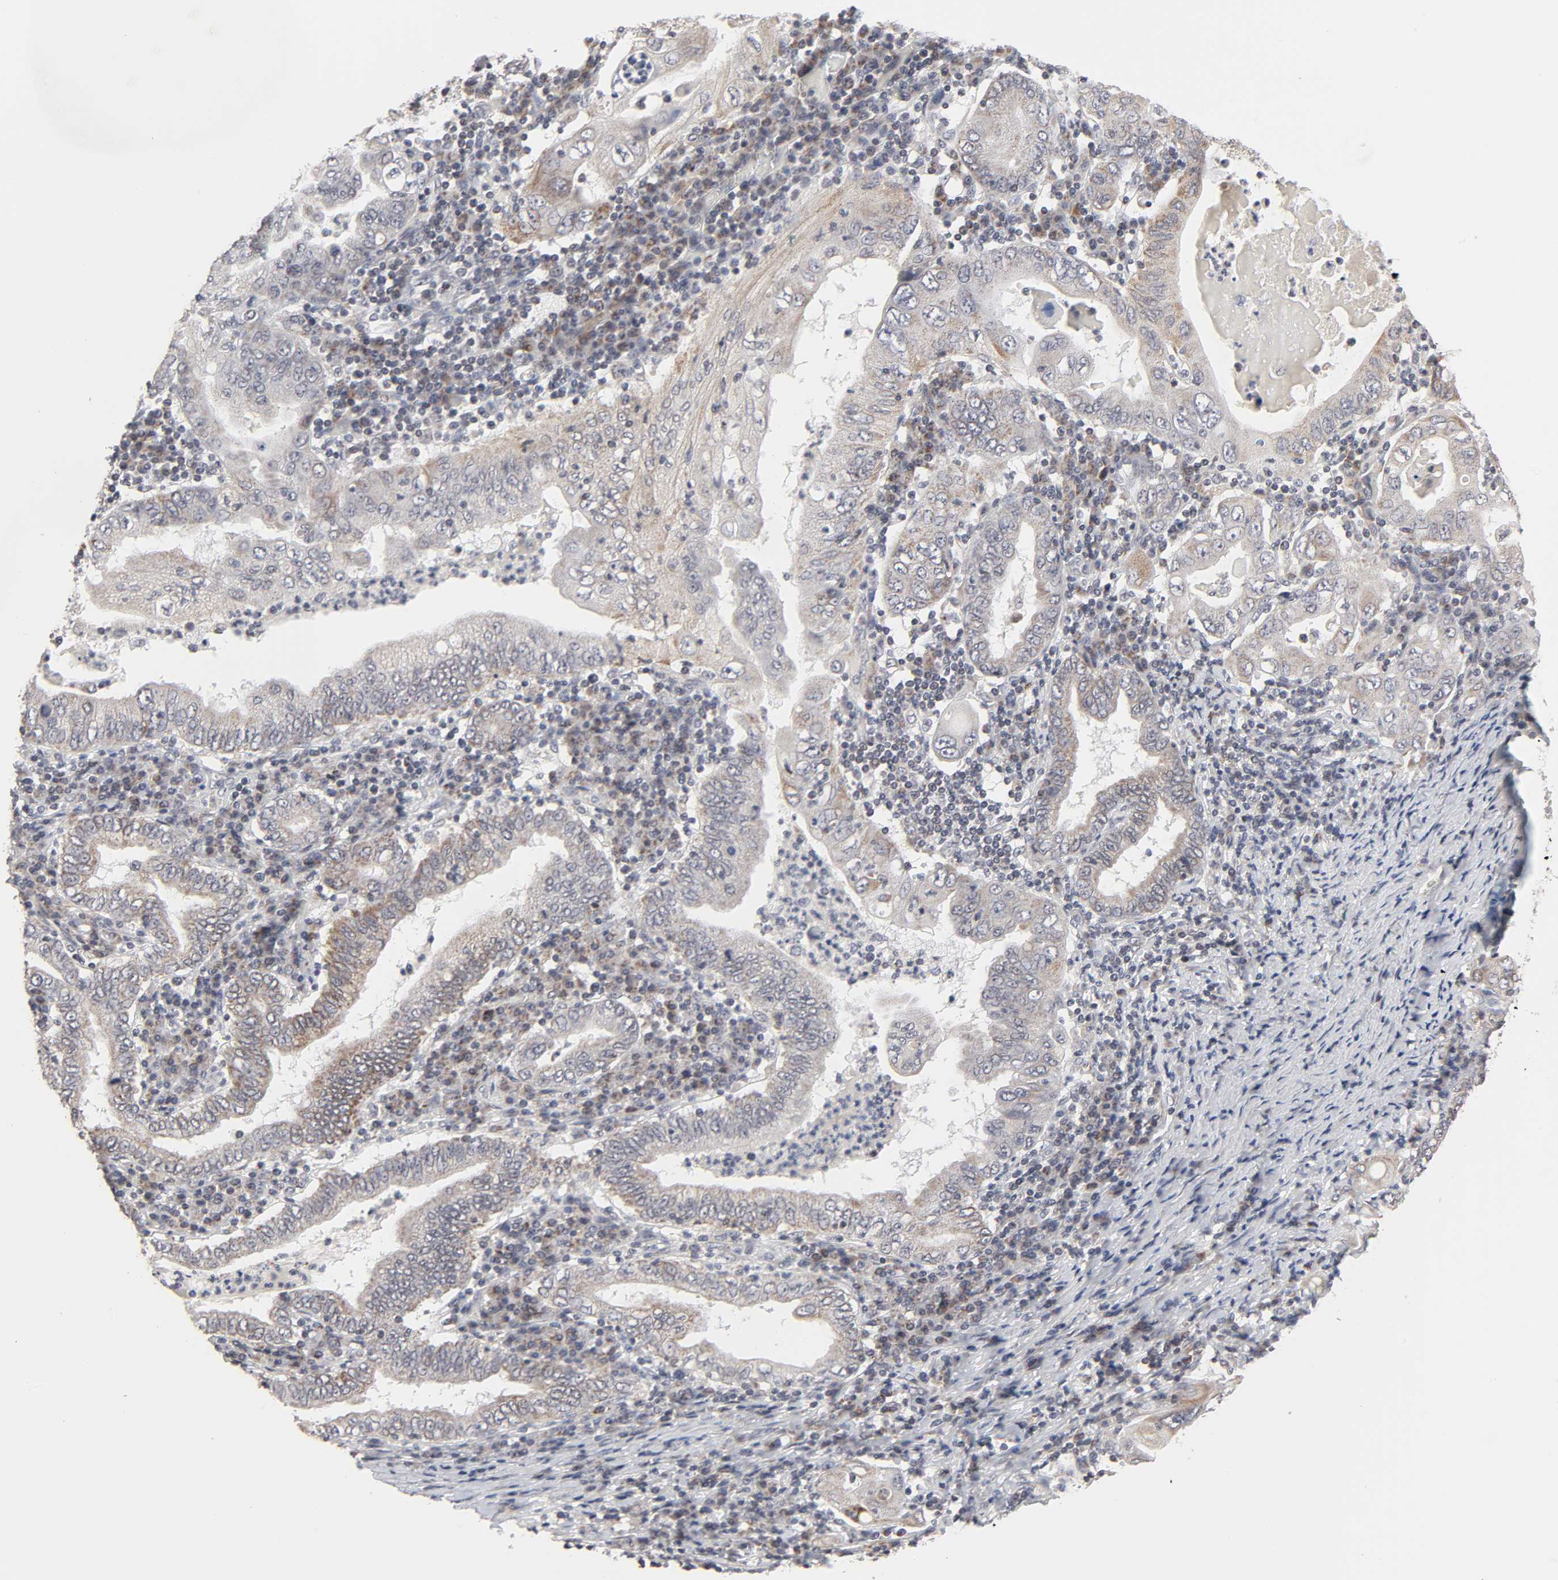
{"staining": {"intensity": "moderate", "quantity": "25%-75%", "location": "cytoplasmic/membranous"}, "tissue": "stomach cancer", "cell_type": "Tumor cells", "image_type": "cancer", "snomed": [{"axis": "morphology", "description": "Normal tissue, NOS"}, {"axis": "morphology", "description": "Adenocarcinoma, NOS"}, {"axis": "topography", "description": "Esophagus"}, {"axis": "topography", "description": "Stomach, upper"}, {"axis": "topography", "description": "Peripheral nerve tissue"}], "caption": "Immunohistochemical staining of adenocarcinoma (stomach) reveals medium levels of moderate cytoplasmic/membranous expression in about 25%-75% of tumor cells. (brown staining indicates protein expression, while blue staining denotes nuclei).", "gene": "AUH", "patient": {"sex": "male", "age": 62}}